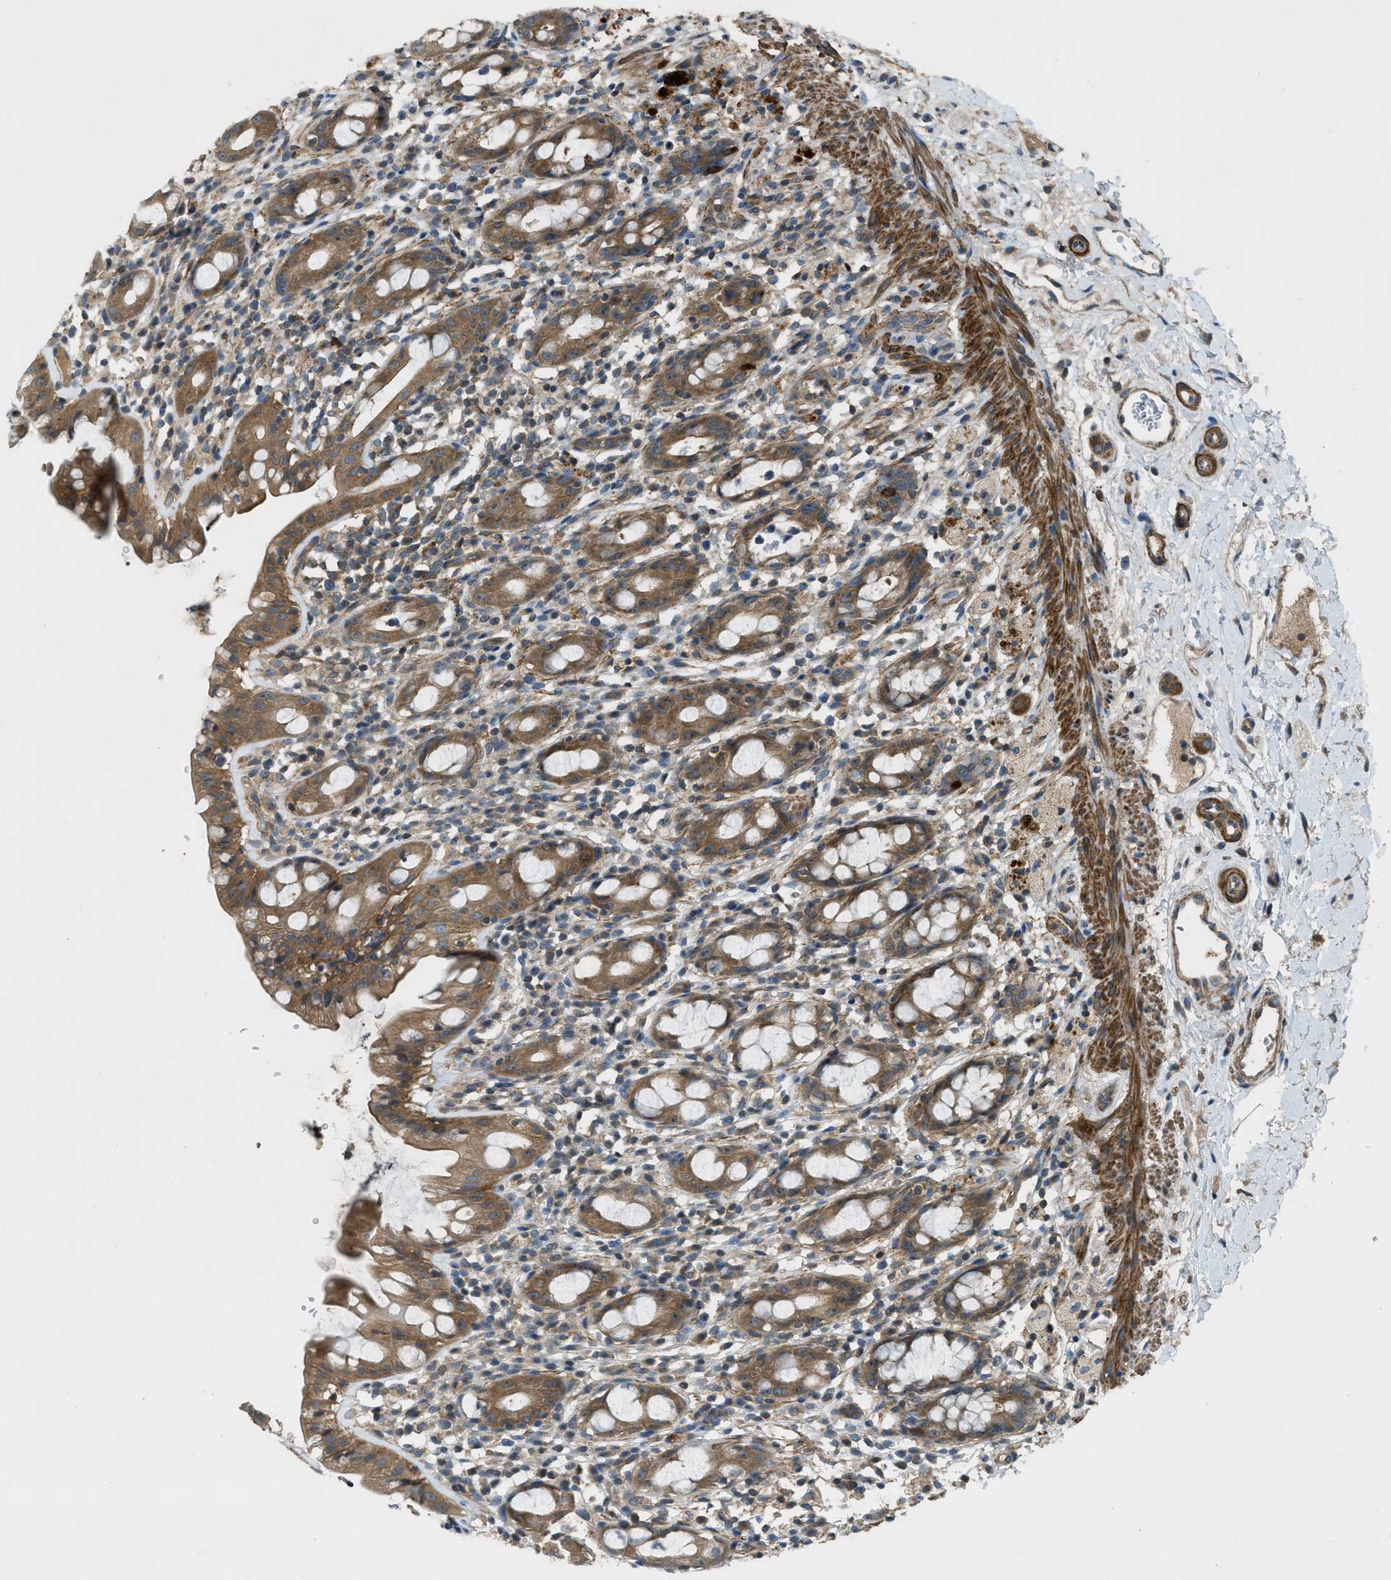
{"staining": {"intensity": "moderate", "quantity": ">75%", "location": "cytoplasmic/membranous"}, "tissue": "rectum", "cell_type": "Glandular cells", "image_type": "normal", "snomed": [{"axis": "morphology", "description": "Normal tissue, NOS"}, {"axis": "topography", "description": "Rectum"}], "caption": "An immunohistochemistry (IHC) photomicrograph of benign tissue is shown. Protein staining in brown highlights moderate cytoplasmic/membranous positivity in rectum within glandular cells. (brown staining indicates protein expression, while blue staining denotes nuclei).", "gene": "VEZT", "patient": {"sex": "male", "age": 44}}